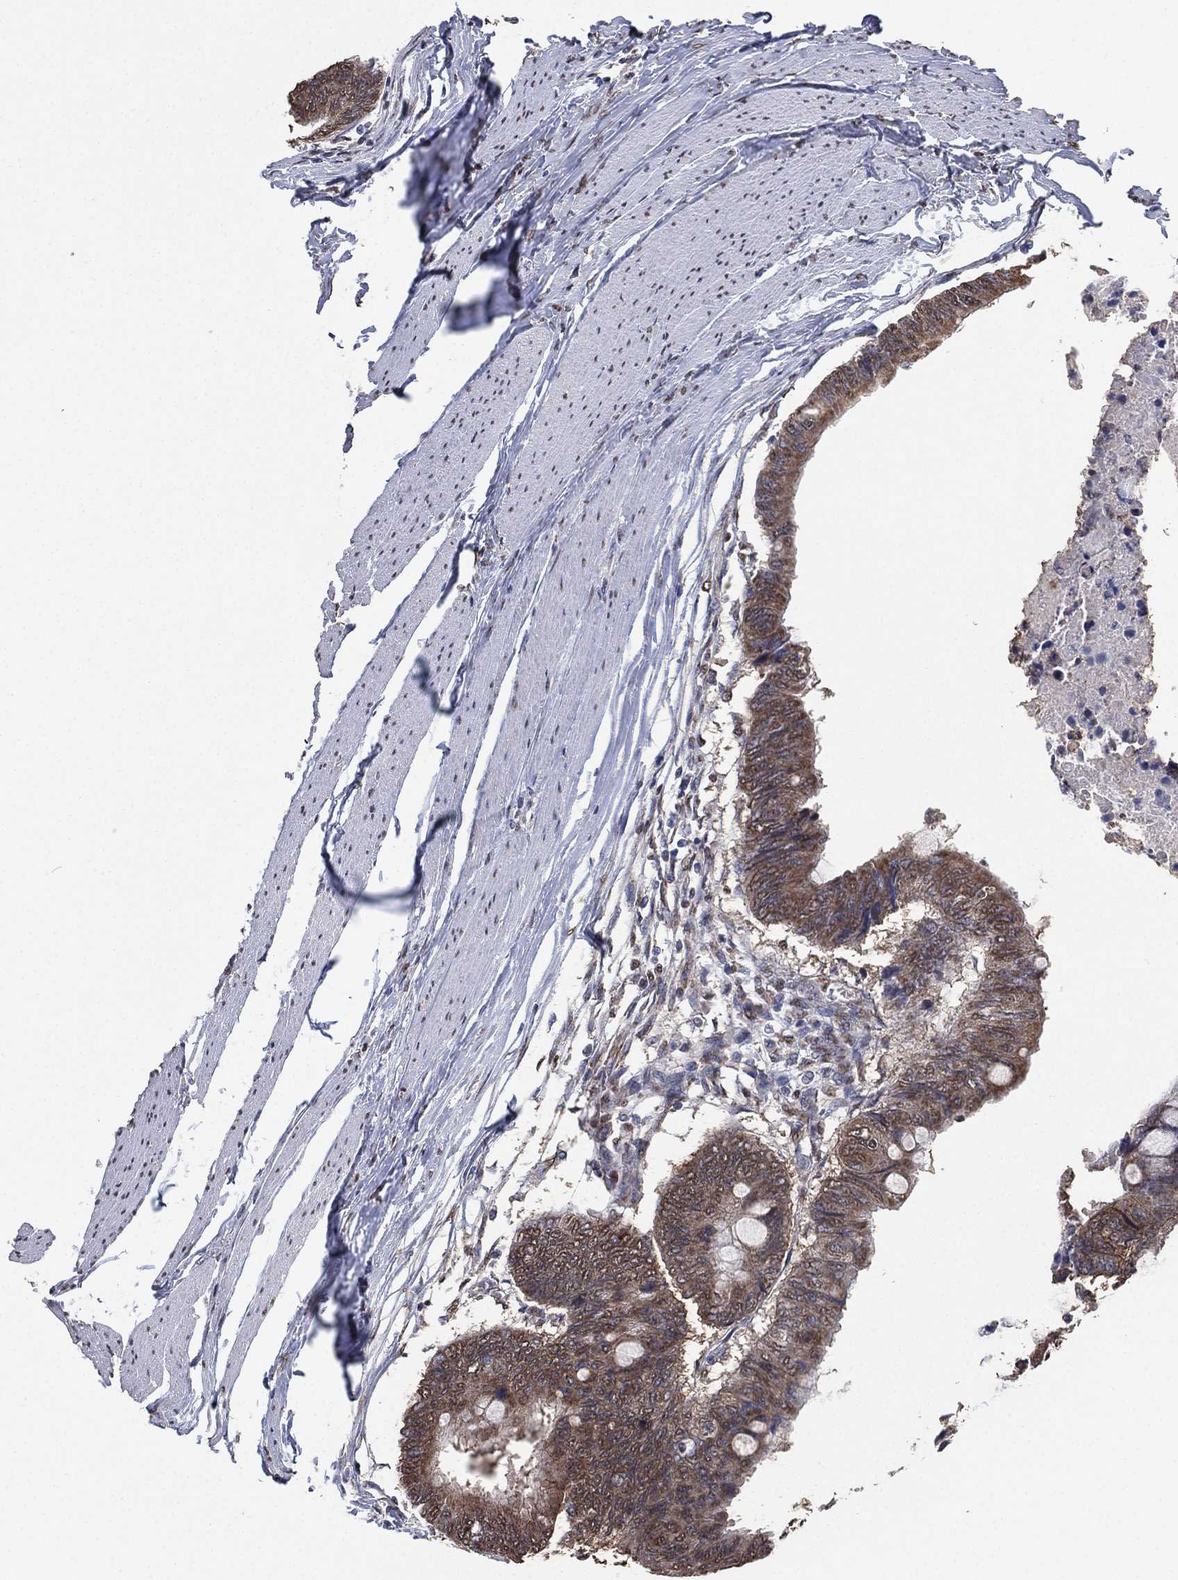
{"staining": {"intensity": "moderate", "quantity": ">75%", "location": "cytoplasmic/membranous"}, "tissue": "colorectal cancer", "cell_type": "Tumor cells", "image_type": "cancer", "snomed": [{"axis": "morphology", "description": "Normal tissue, NOS"}, {"axis": "morphology", "description": "Adenocarcinoma, NOS"}, {"axis": "topography", "description": "Rectum"}, {"axis": "topography", "description": "Peripheral nerve tissue"}], "caption": "A brown stain highlights moderate cytoplasmic/membranous positivity of a protein in human adenocarcinoma (colorectal) tumor cells.", "gene": "ALDH7A1", "patient": {"sex": "male", "age": 92}}